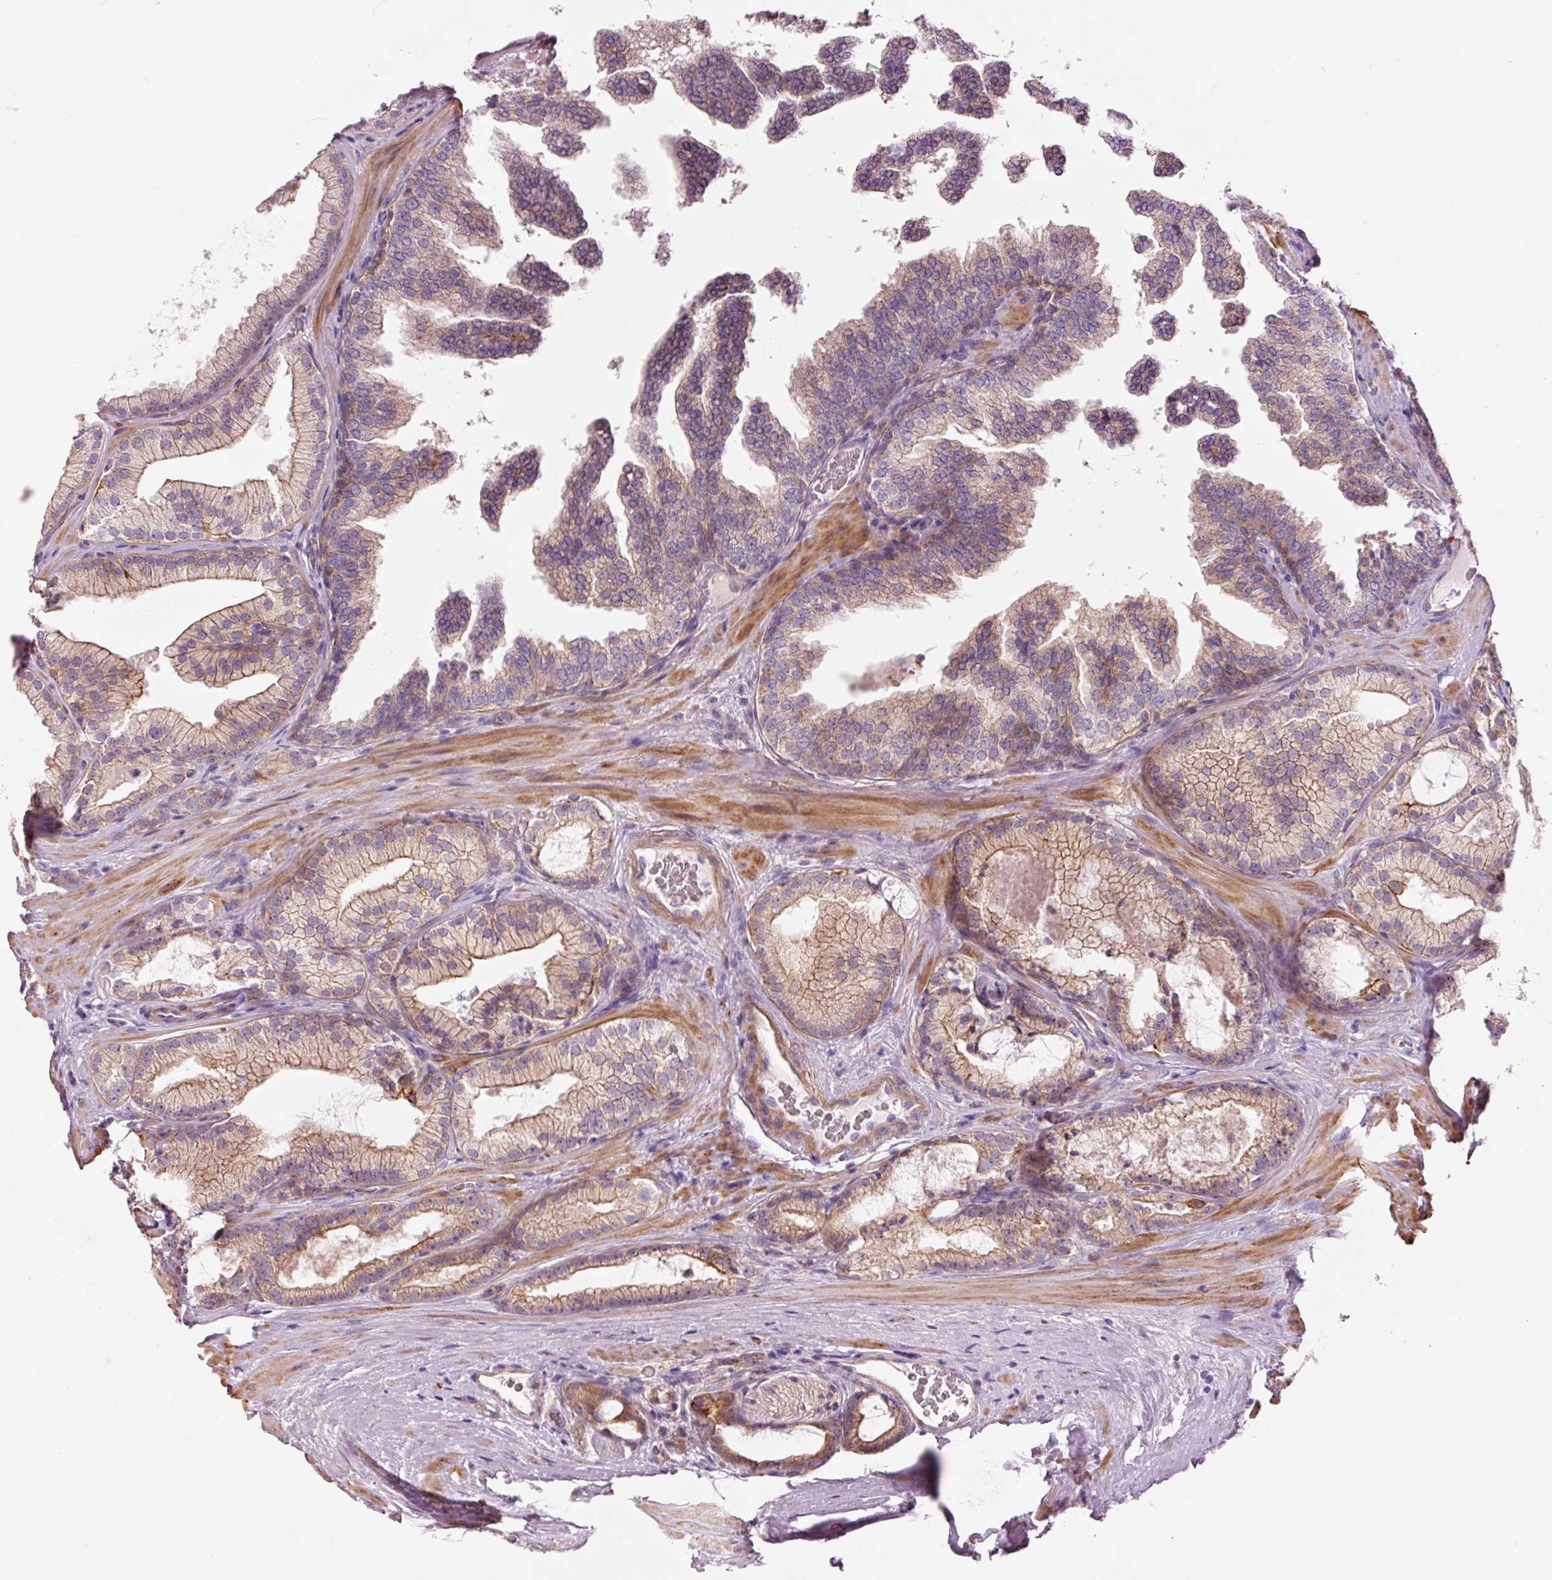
{"staining": {"intensity": "moderate", "quantity": ">75%", "location": "cytoplasmic/membranous"}, "tissue": "prostate cancer", "cell_type": "Tumor cells", "image_type": "cancer", "snomed": [{"axis": "morphology", "description": "Adenocarcinoma, High grade"}, {"axis": "topography", "description": "Prostate"}], "caption": "Adenocarcinoma (high-grade) (prostate) stained for a protein (brown) displays moderate cytoplasmic/membranous positive expression in approximately >75% of tumor cells.", "gene": "DAPP1", "patient": {"sex": "male", "age": 68}}